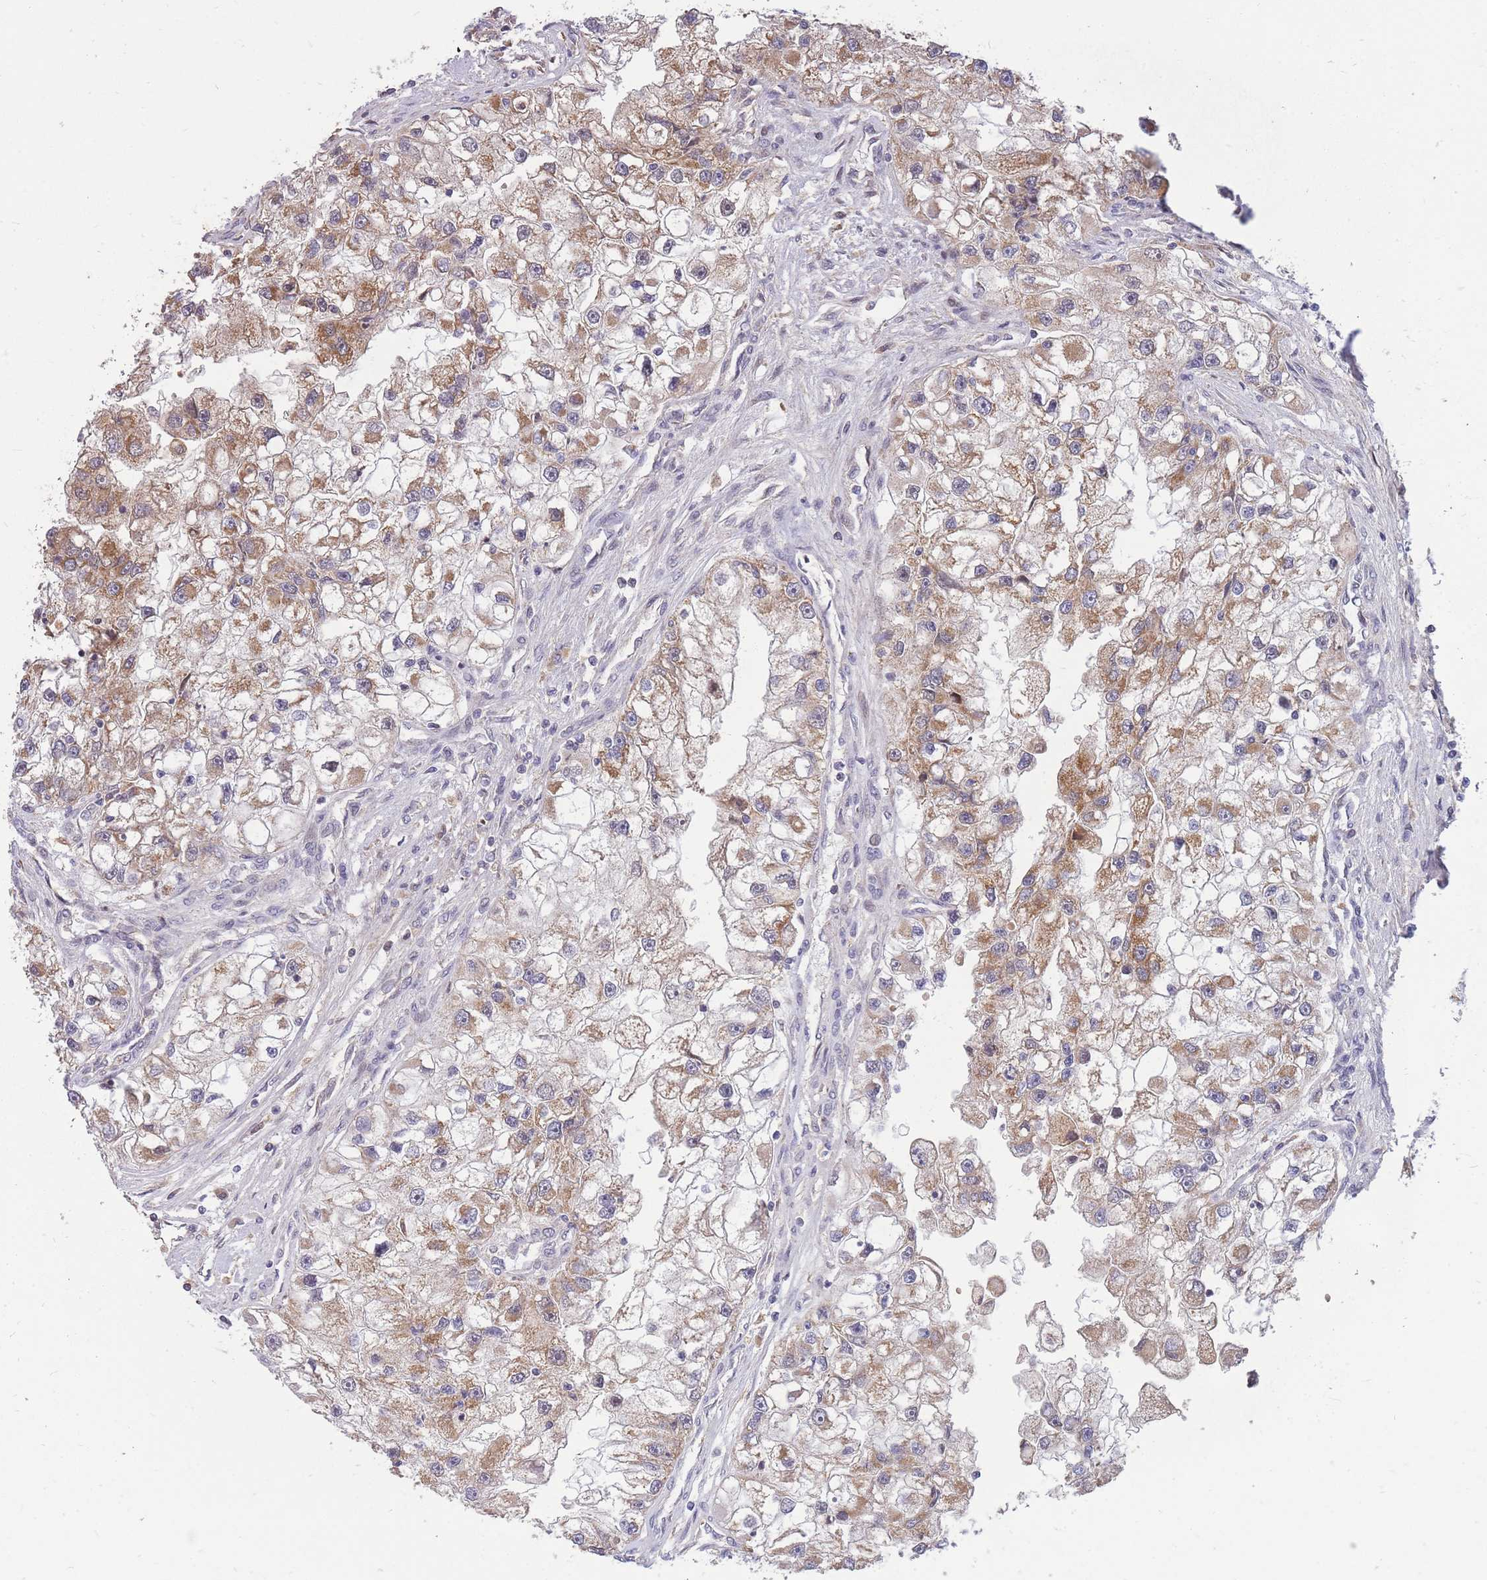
{"staining": {"intensity": "moderate", "quantity": ">75%", "location": "cytoplasmic/membranous"}, "tissue": "renal cancer", "cell_type": "Tumor cells", "image_type": "cancer", "snomed": [{"axis": "morphology", "description": "Adenocarcinoma, NOS"}, {"axis": "topography", "description": "Kidney"}], "caption": "Immunohistochemical staining of renal cancer (adenocarcinoma) shows medium levels of moderate cytoplasmic/membranous expression in about >75% of tumor cells.", "gene": "PTPMT1", "patient": {"sex": "male", "age": 63}}